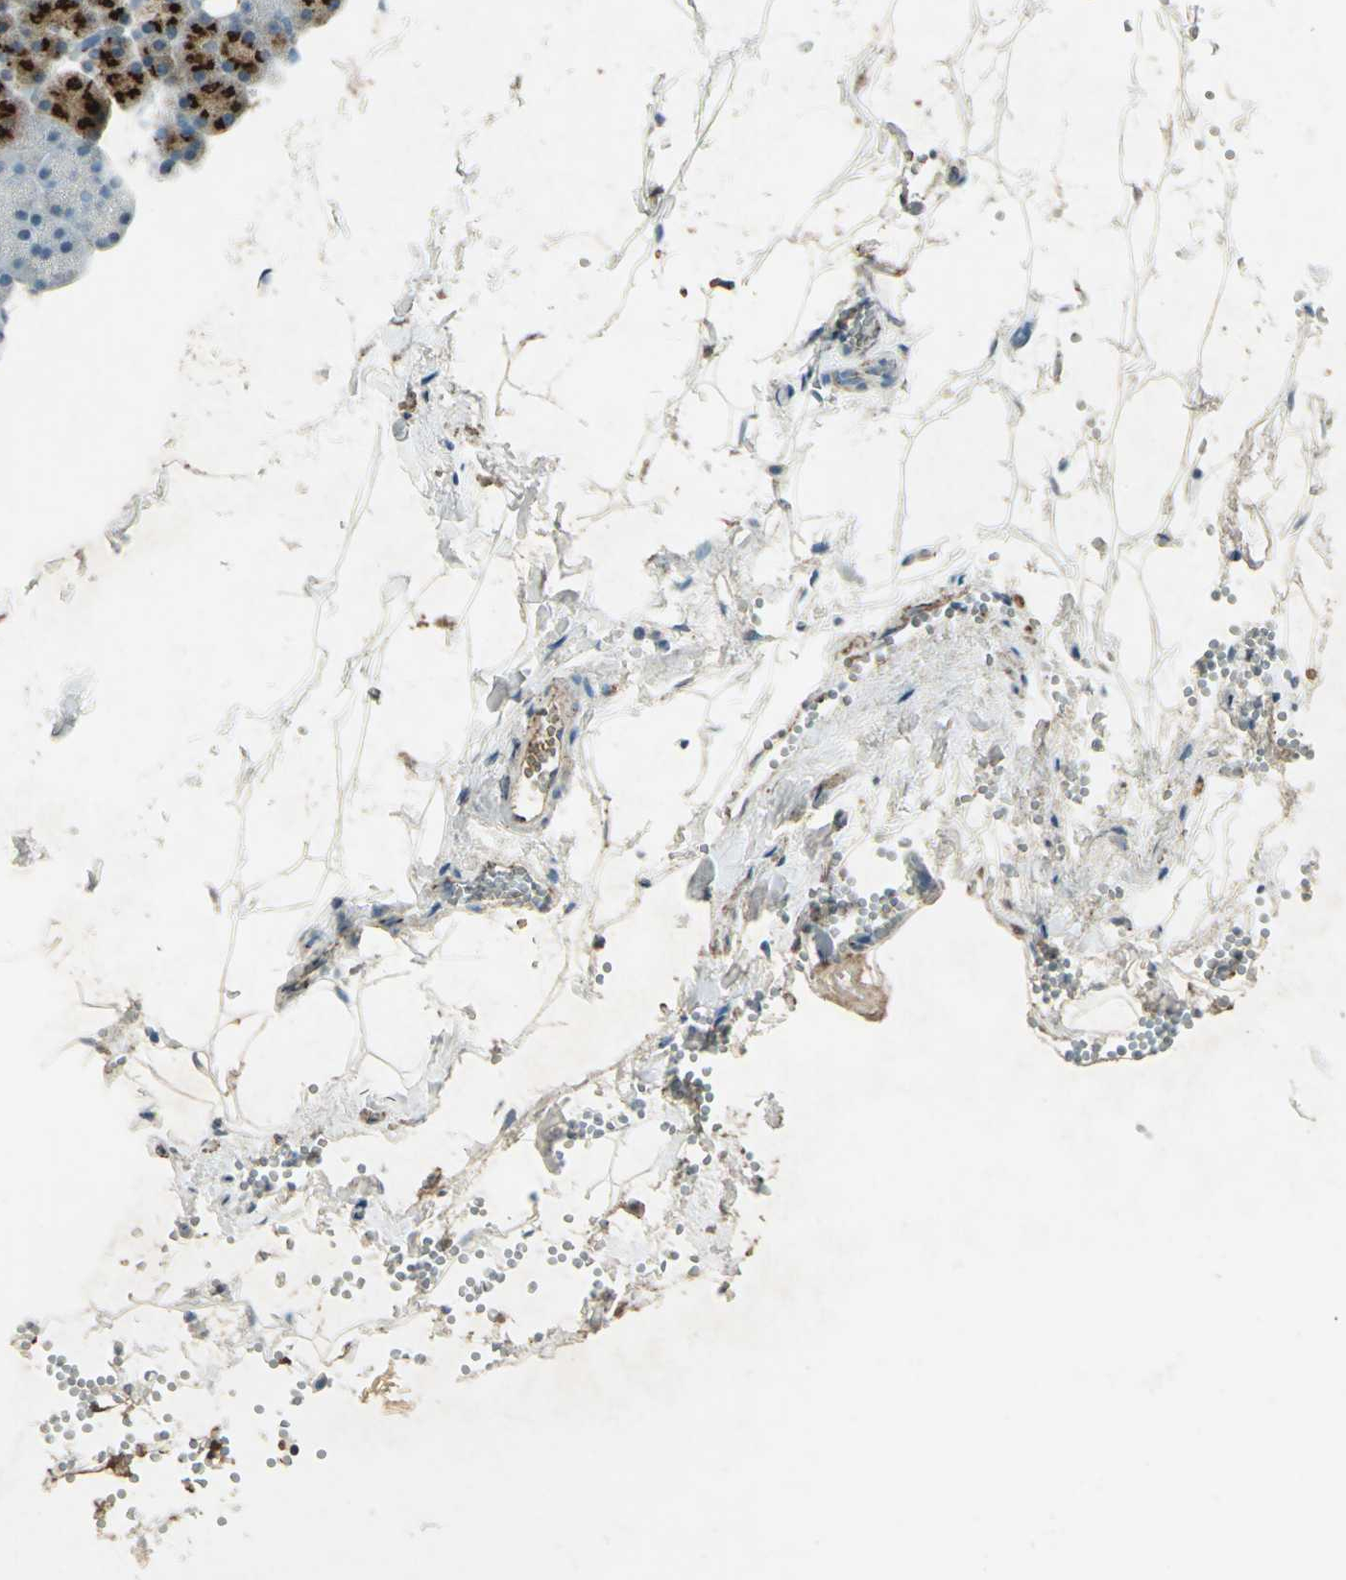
{"staining": {"intensity": "strong", "quantity": "25%-75%", "location": "cytoplasmic/membranous"}, "tissue": "pancreas", "cell_type": "Exocrine glandular cells", "image_type": "normal", "snomed": [{"axis": "morphology", "description": "Normal tissue, NOS"}, {"axis": "topography", "description": "Pancreas"}], "caption": "Strong cytoplasmic/membranous expression for a protein is seen in about 25%-75% of exocrine glandular cells of unremarkable pancreas using immunohistochemistry (IHC).", "gene": "CAMK2B", "patient": {"sex": "female", "age": 35}}